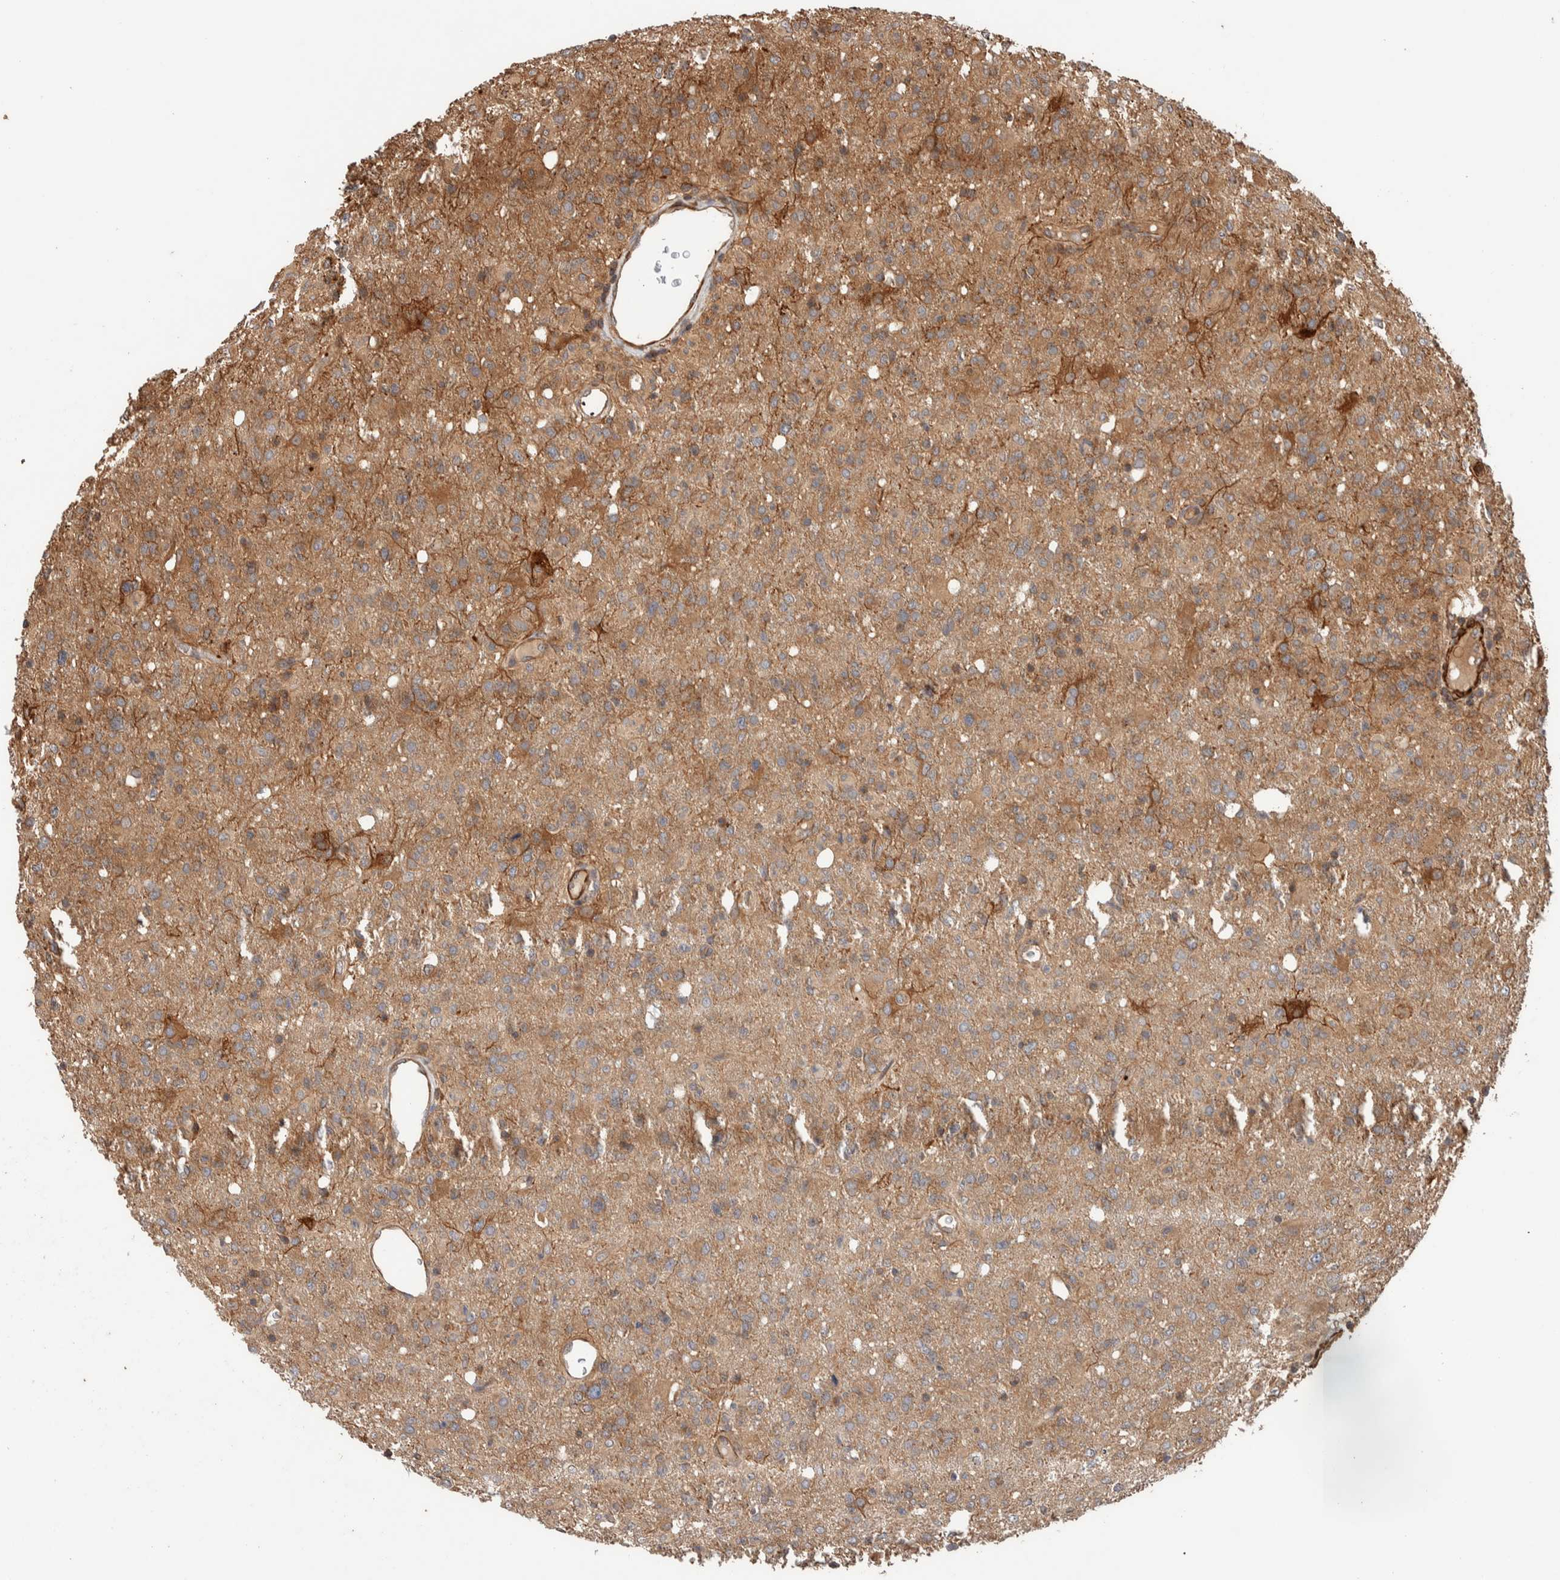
{"staining": {"intensity": "moderate", "quantity": "<25%", "location": "cytoplasmic/membranous"}, "tissue": "glioma", "cell_type": "Tumor cells", "image_type": "cancer", "snomed": [{"axis": "morphology", "description": "Glioma, malignant, High grade"}, {"axis": "topography", "description": "Brain"}], "caption": "Protein expression analysis of malignant high-grade glioma shows moderate cytoplasmic/membranous staining in about <25% of tumor cells.", "gene": "SYNRG", "patient": {"sex": "female", "age": 57}}